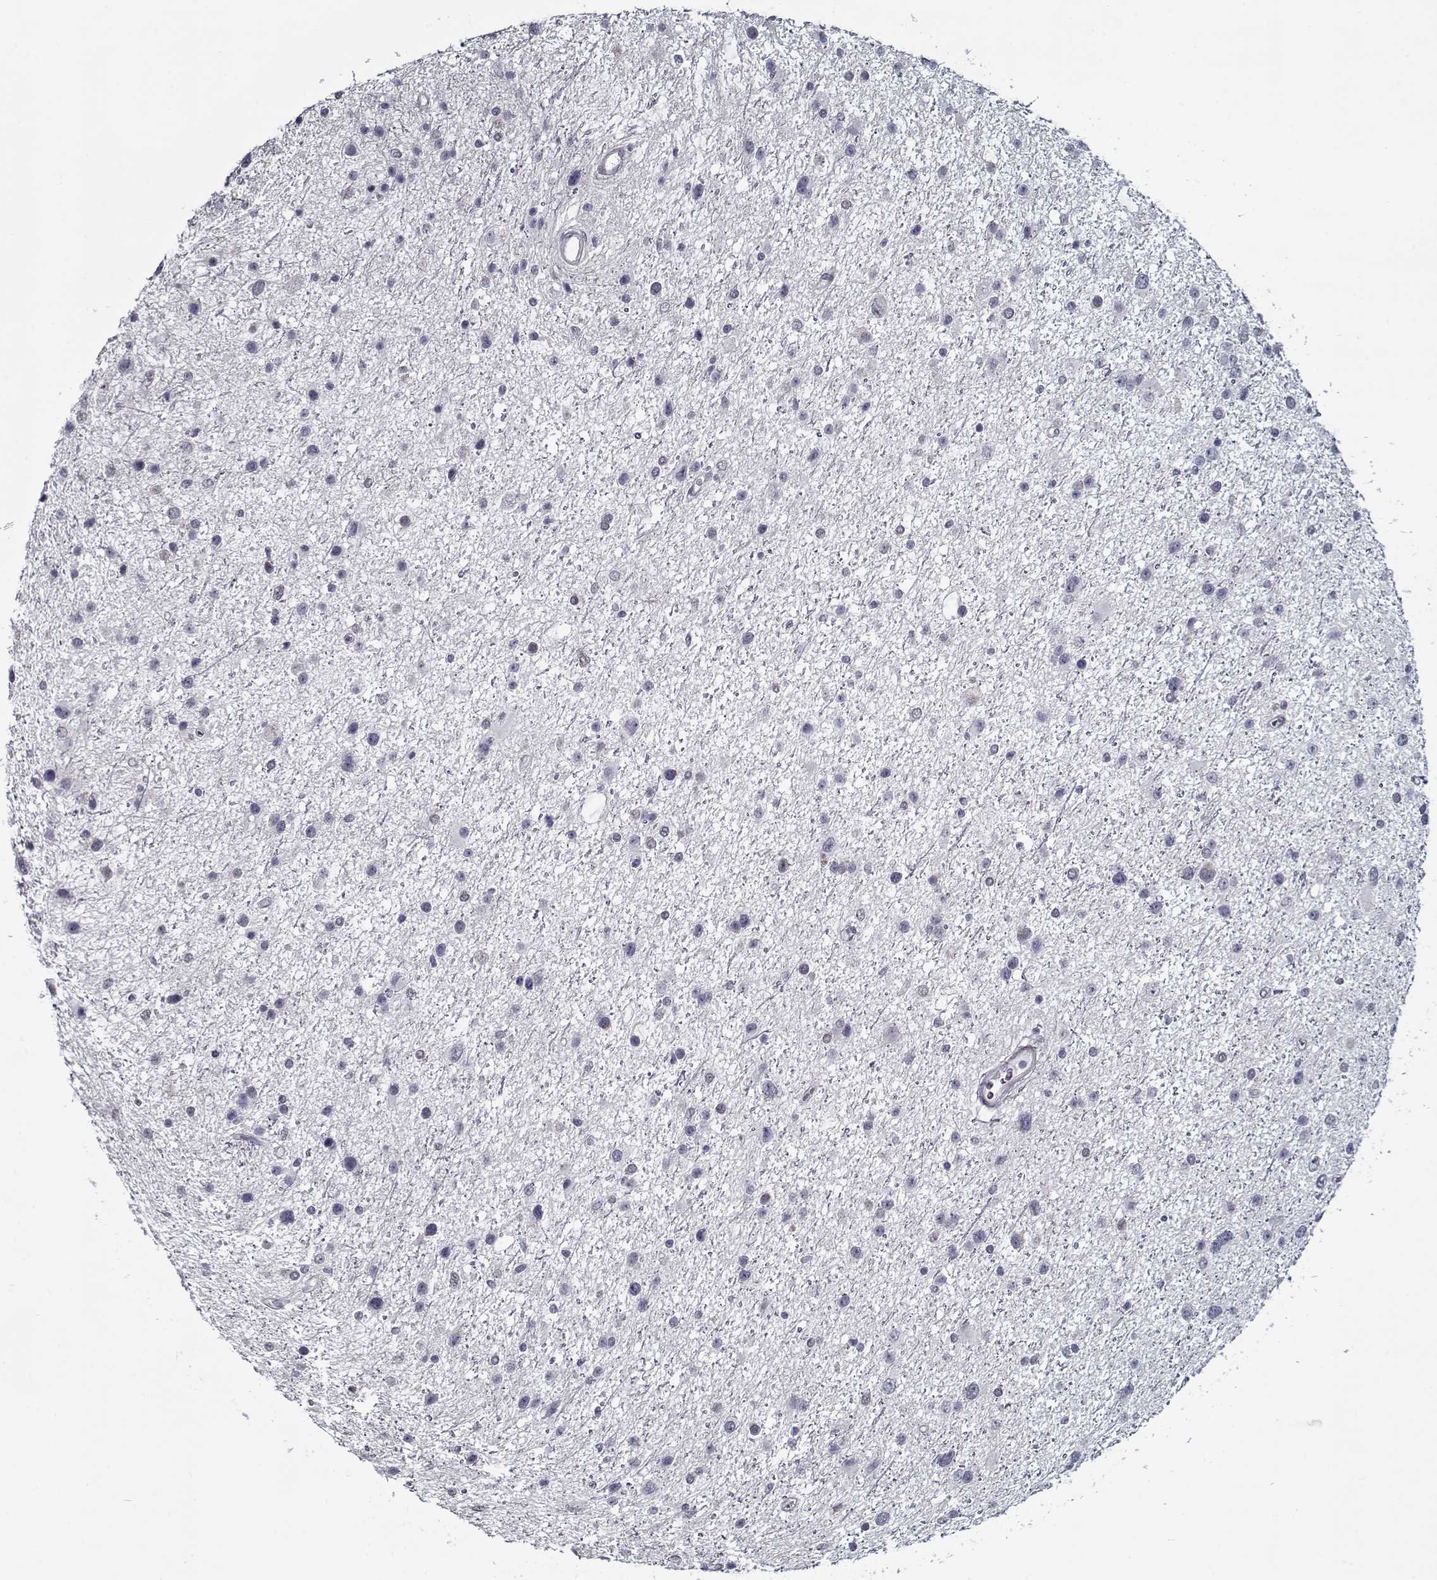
{"staining": {"intensity": "negative", "quantity": "none", "location": "none"}, "tissue": "glioma", "cell_type": "Tumor cells", "image_type": "cancer", "snomed": [{"axis": "morphology", "description": "Glioma, malignant, Low grade"}, {"axis": "topography", "description": "Brain"}], "caption": "A high-resolution photomicrograph shows IHC staining of glioma, which shows no significant positivity in tumor cells.", "gene": "SEC16B", "patient": {"sex": "female", "age": 32}}